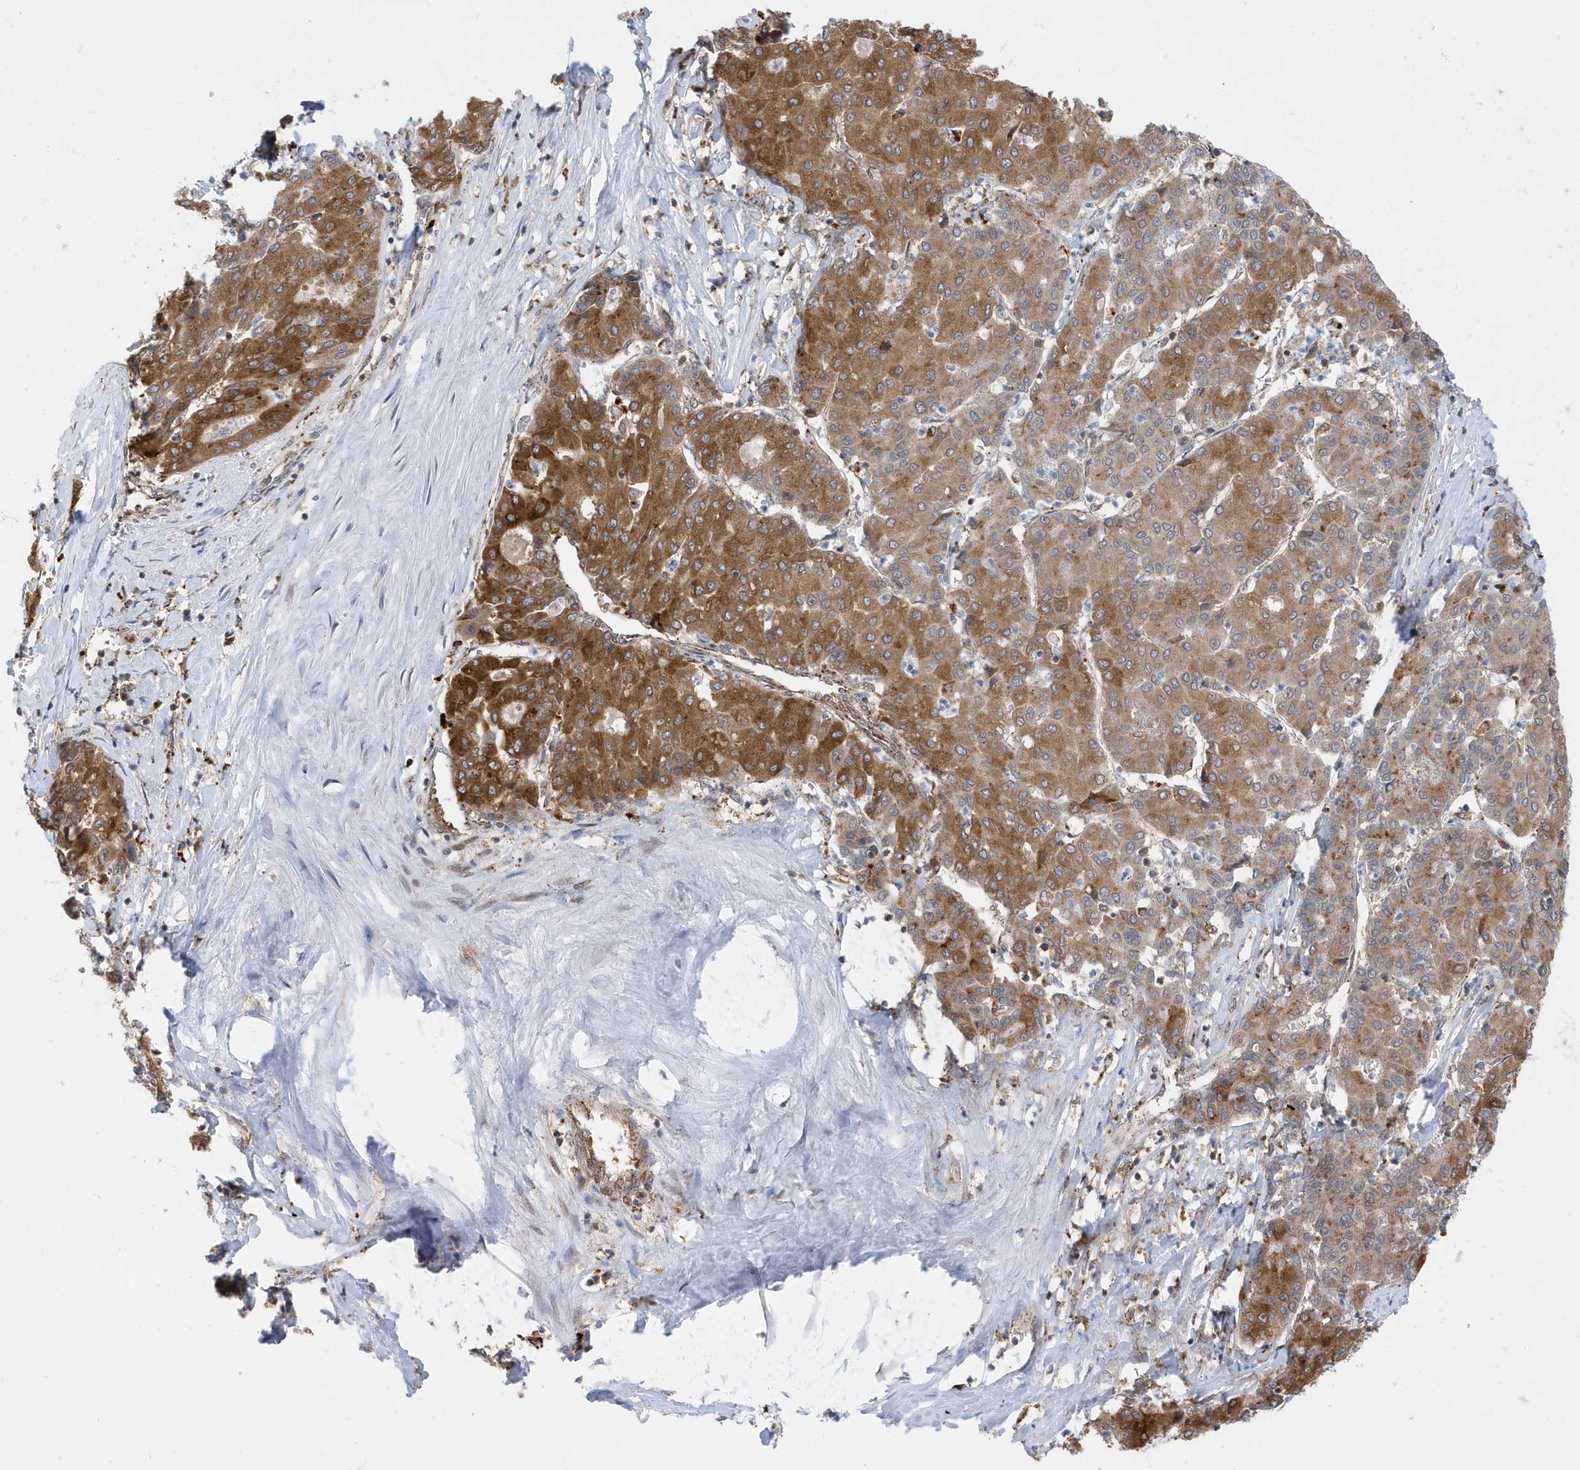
{"staining": {"intensity": "moderate", "quantity": ">75%", "location": "cytoplasmic/membranous"}, "tissue": "liver cancer", "cell_type": "Tumor cells", "image_type": "cancer", "snomed": [{"axis": "morphology", "description": "Carcinoma, Hepatocellular, NOS"}, {"axis": "topography", "description": "Liver"}], "caption": "A histopathology image of human liver hepatocellular carcinoma stained for a protein displays moderate cytoplasmic/membranous brown staining in tumor cells.", "gene": "ZNF507", "patient": {"sex": "male", "age": 65}}